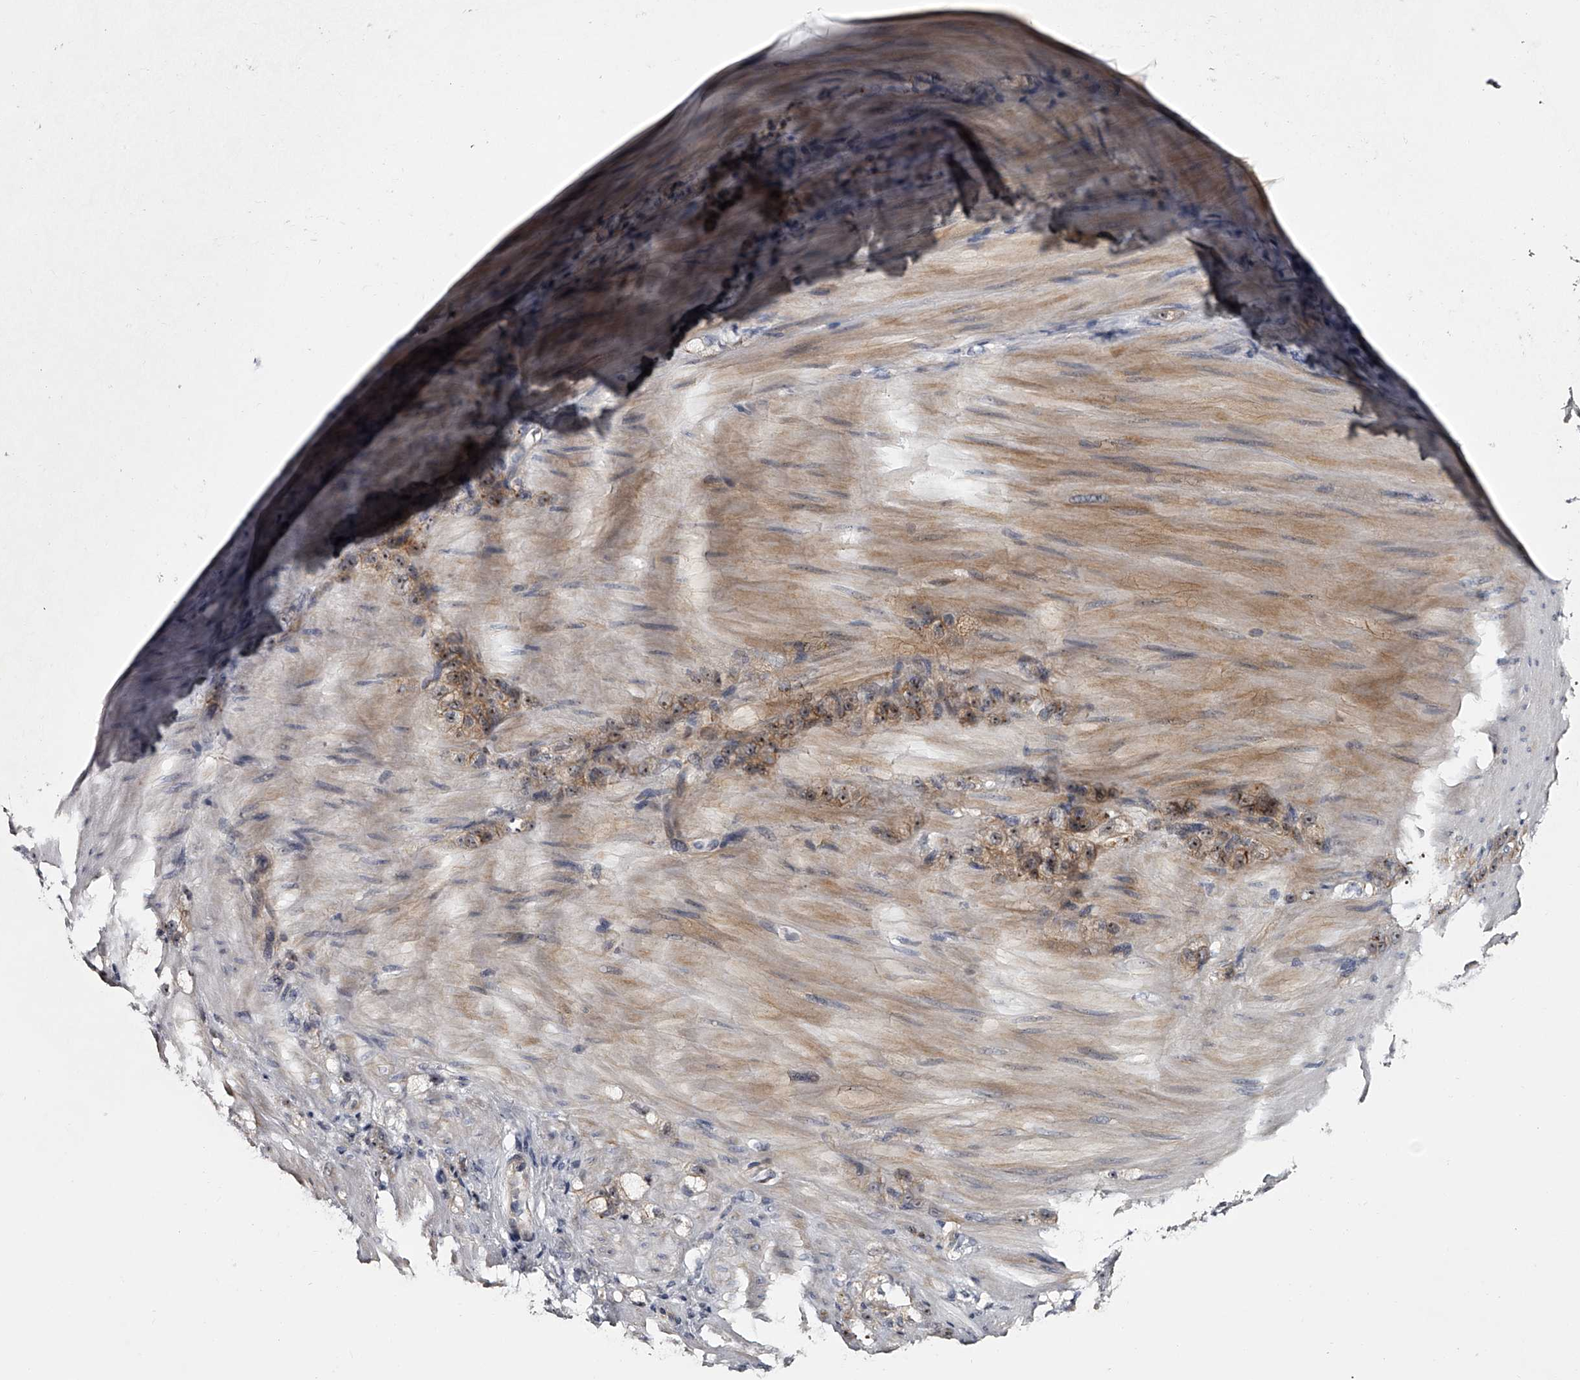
{"staining": {"intensity": "moderate", "quantity": "25%-75%", "location": "cytoplasmic/membranous,nuclear"}, "tissue": "stomach cancer", "cell_type": "Tumor cells", "image_type": "cancer", "snomed": [{"axis": "morphology", "description": "Normal tissue, NOS"}, {"axis": "morphology", "description": "Adenocarcinoma, NOS"}, {"axis": "topography", "description": "Stomach"}], "caption": "DAB immunohistochemical staining of stomach cancer reveals moderate cytoplasmic/membranous and nuclear protein staining in about 25%-75% of tumor cells.", "gene": "MDN1", "patient": {"sex": "male", "age": 82}}